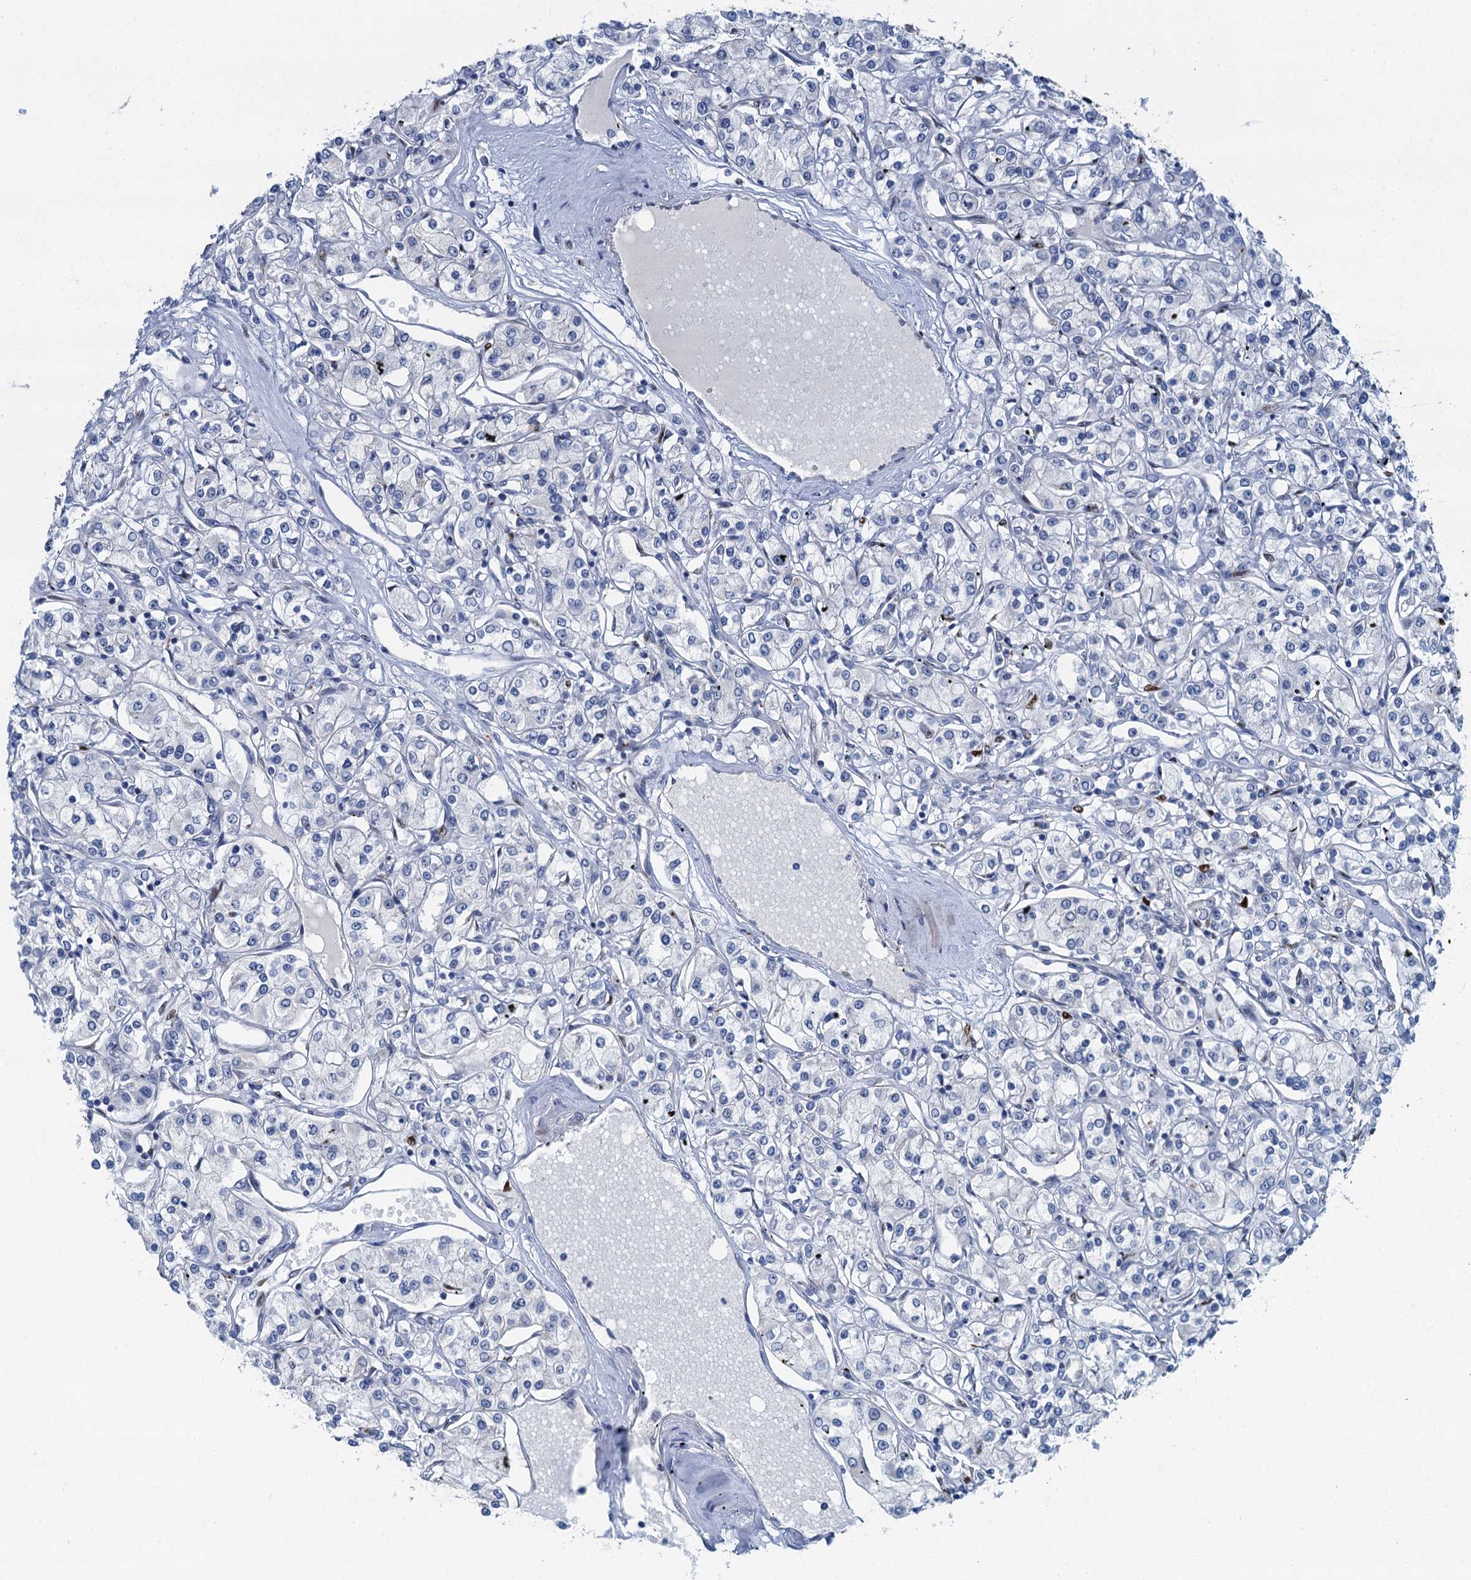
{"staining": {"intensity": "negative", "quantity": "none", "location": "none"}, "tissue": "renal cancer", "cell_type": "Tumor cells", "image_type": "cancer", "snomed": [{"axis": "morphology", "description": "Adenocarcinoma, NOS"}, {"axis": "topography", "description": "Kidney"}], "caption": "This is an immunohistochemistry (IHC) photomicrograph of renal adenocarcinoma. There is no staining in tumor cells.", "gene": "LYPD3", "patient": {"sex": "female", "age": 59}}